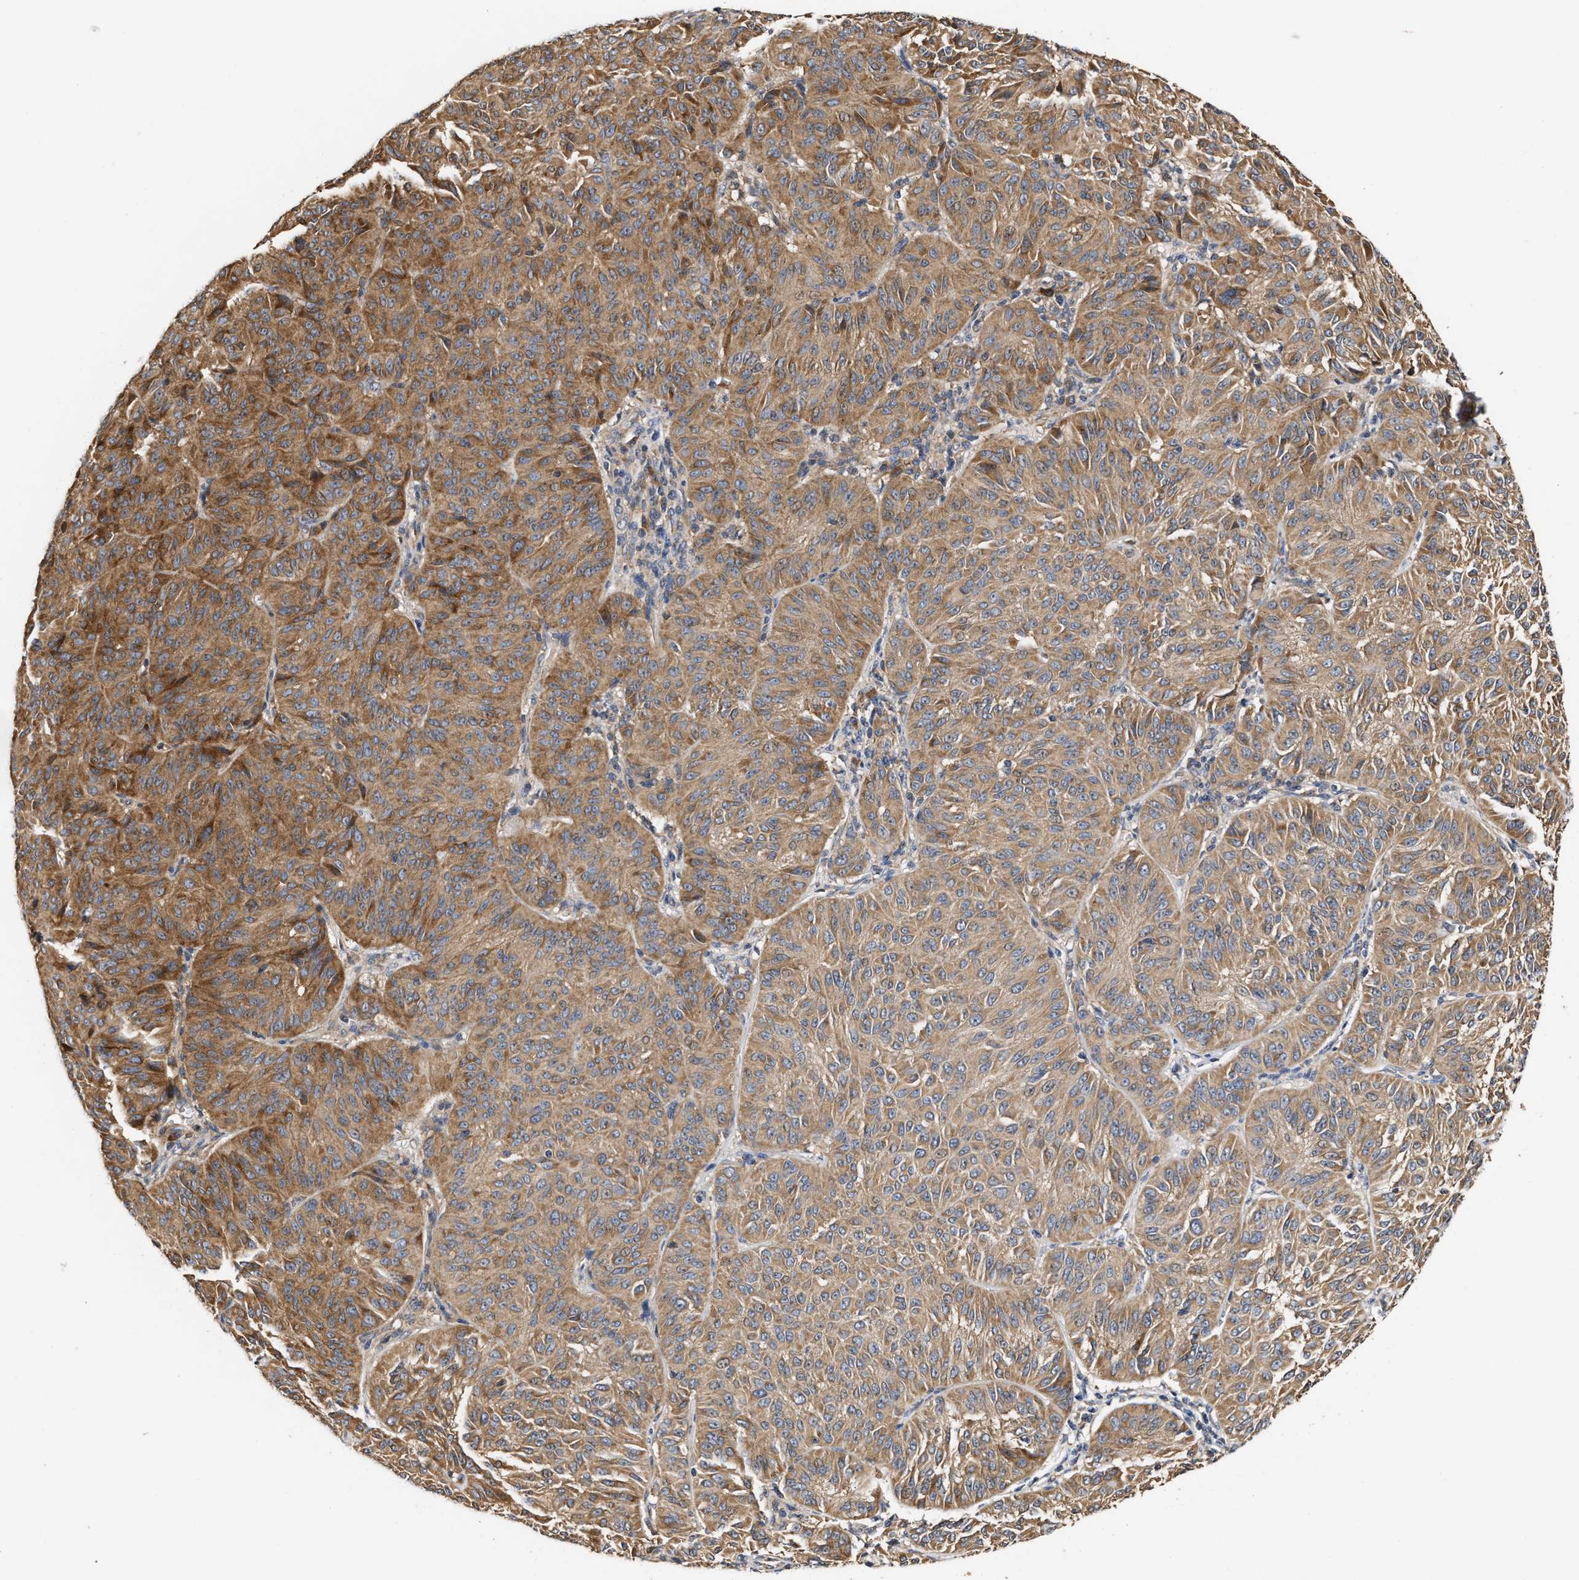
{"staining": {"intensity": "moderate", "quantity": ">75%", "location": "cytoplasmic/membranous"}, "tissue": "melanoma", "cell_type": "Tumor cells", "image_type": "cancer", "snomed": [{"axis": "morphology", "description": "Malignant melanoma, NOS"}, {"axis": "topography", "description": "Skin"}], "caption": "This is a photomicrograph of immunohistochemistry (IHC) staining of melanoma, which shows moderate positivity in the cytoplasmic/membranous of tumor cells.", "gene": "CLIP2", "patient": {"sex": "female", "age": 72}}